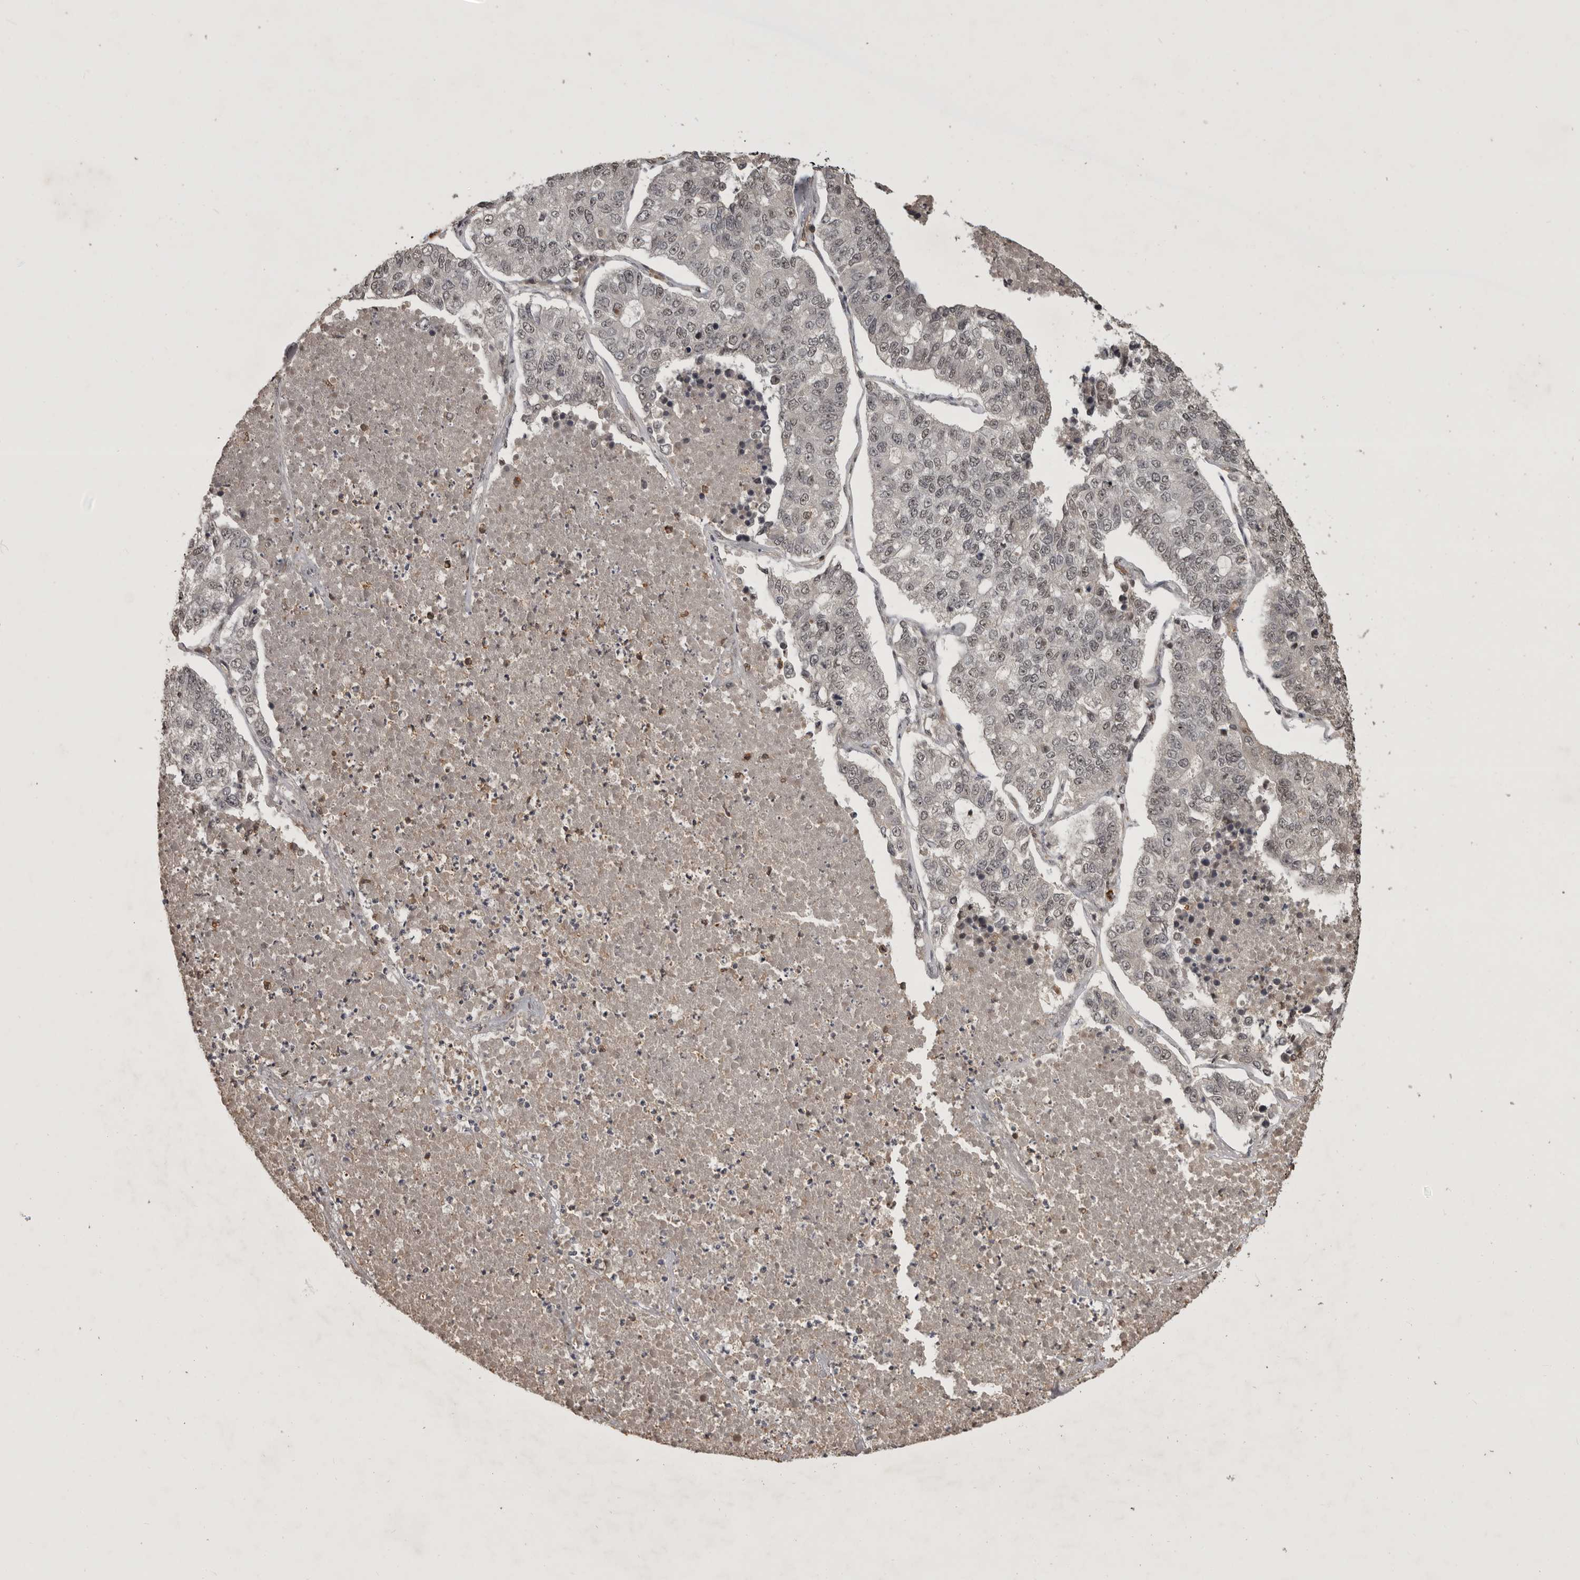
{"staining": {"intensity": "weak", "quantity": ">75%", "location": "nuclear"}, "tissue": "lung cancer", "cell_type": "Tumor cells", "image_type": "cancer", "snomed": [{"axis": "morphology", "description": "Adenocarcinoma, NOS"}, {"axis": "topography", "description": "Lung"}], "caption": "Immunohistochemistry micrograph of lung cancer (adenocarcinoma) stained for a protein (brown), which shows low levels of weak nuclear staining in approximately >75% of tumor cells.", "gene": "CBLL1", "patient": {"sex": "male", "age": 49}}